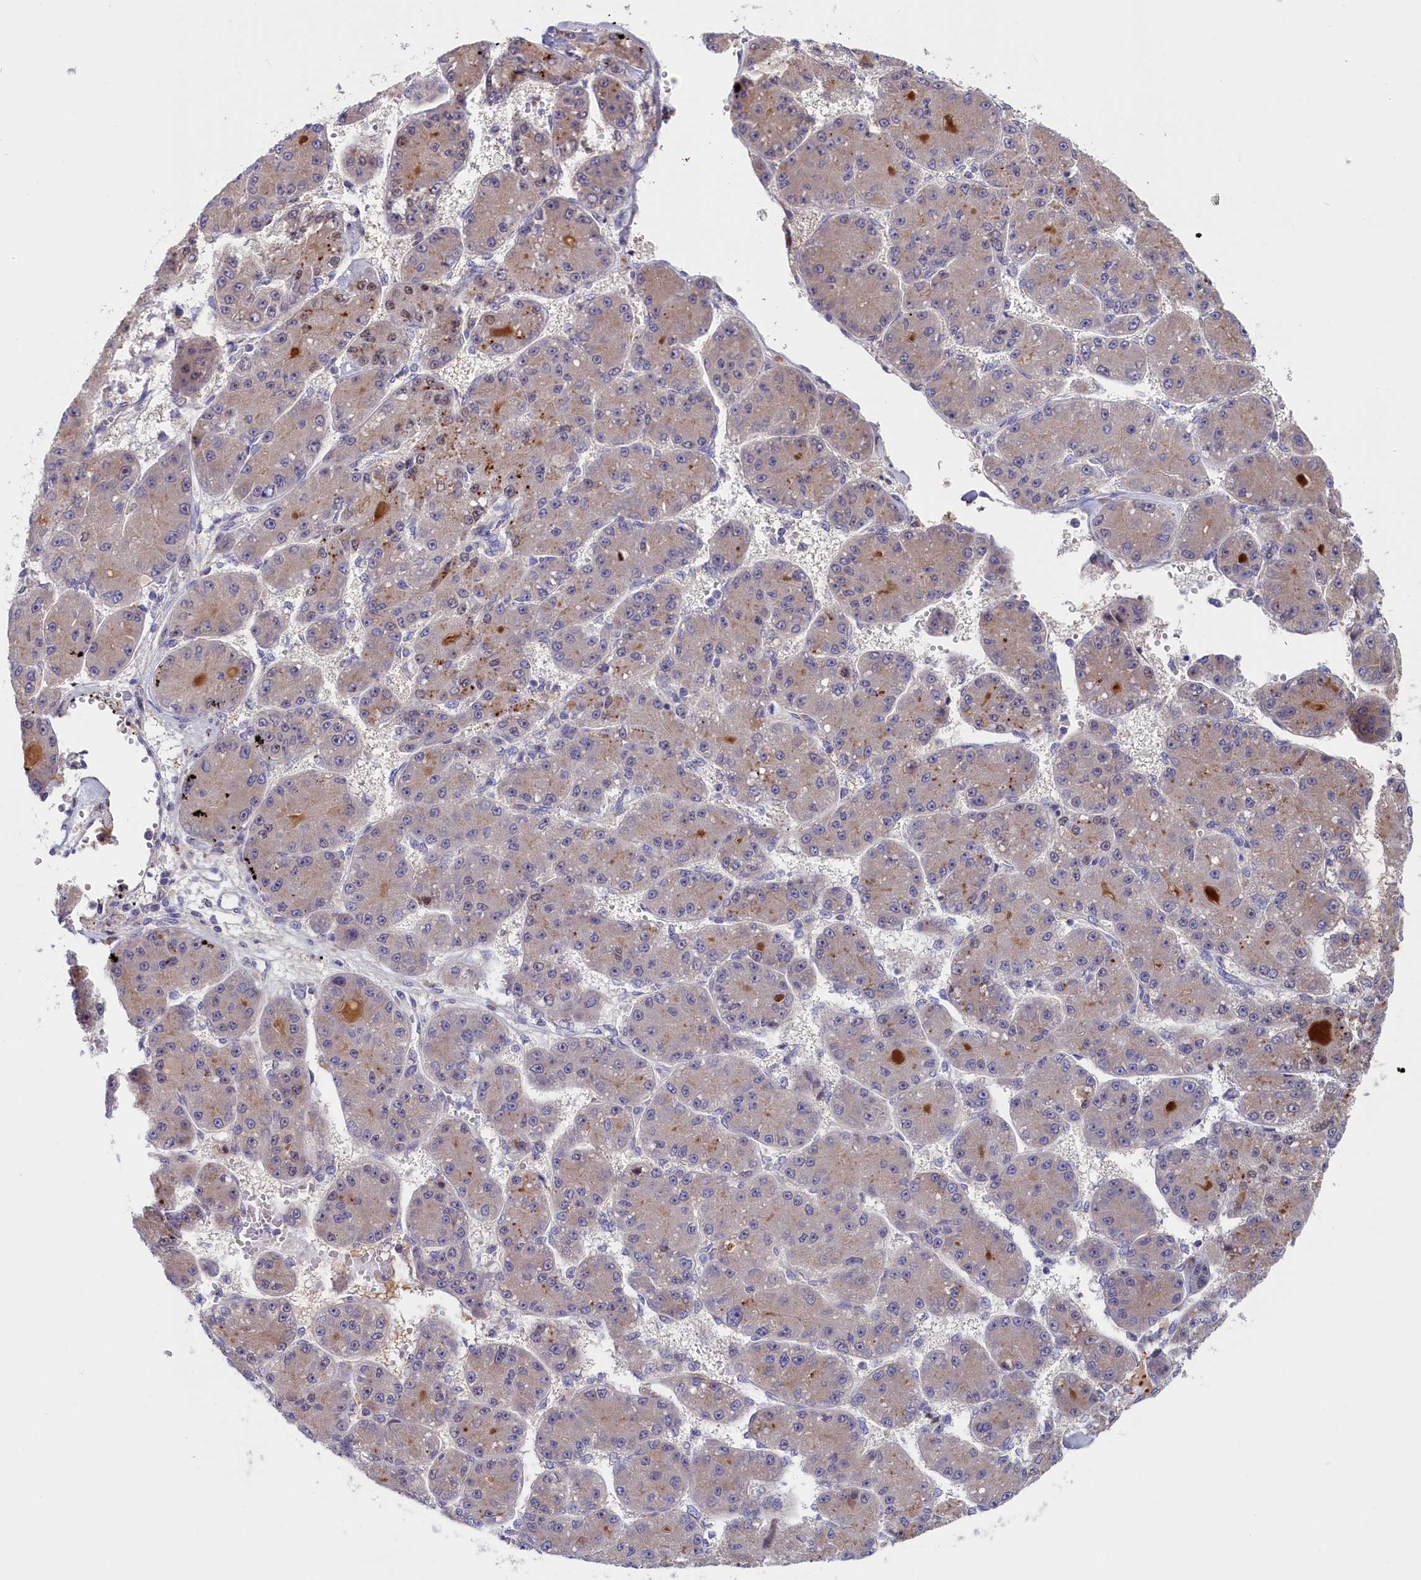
{"staining": {"intensity": "negative", "quantity": "none", "location": "none"}, "tissue": "liver cancer", "cell_type": "Tumor cells", "image_type": "cancer", "snomed": [{"axis": "morphology", "description": "Carcinoma, Hepatocellular, NOS"}, {"axis": "topography", "description": "Liver"}], "caption": "Liver cancer (hepatocellular carcinoma) was stained to show a protein in brown. There is no significant staining in tumor cells. (Brightfield microscopy of DAB (3,3'-diaminobenzidine) IHC at high magnification).", "gene": "CHST12", "patient": {"sex": "male", "age": 67}}